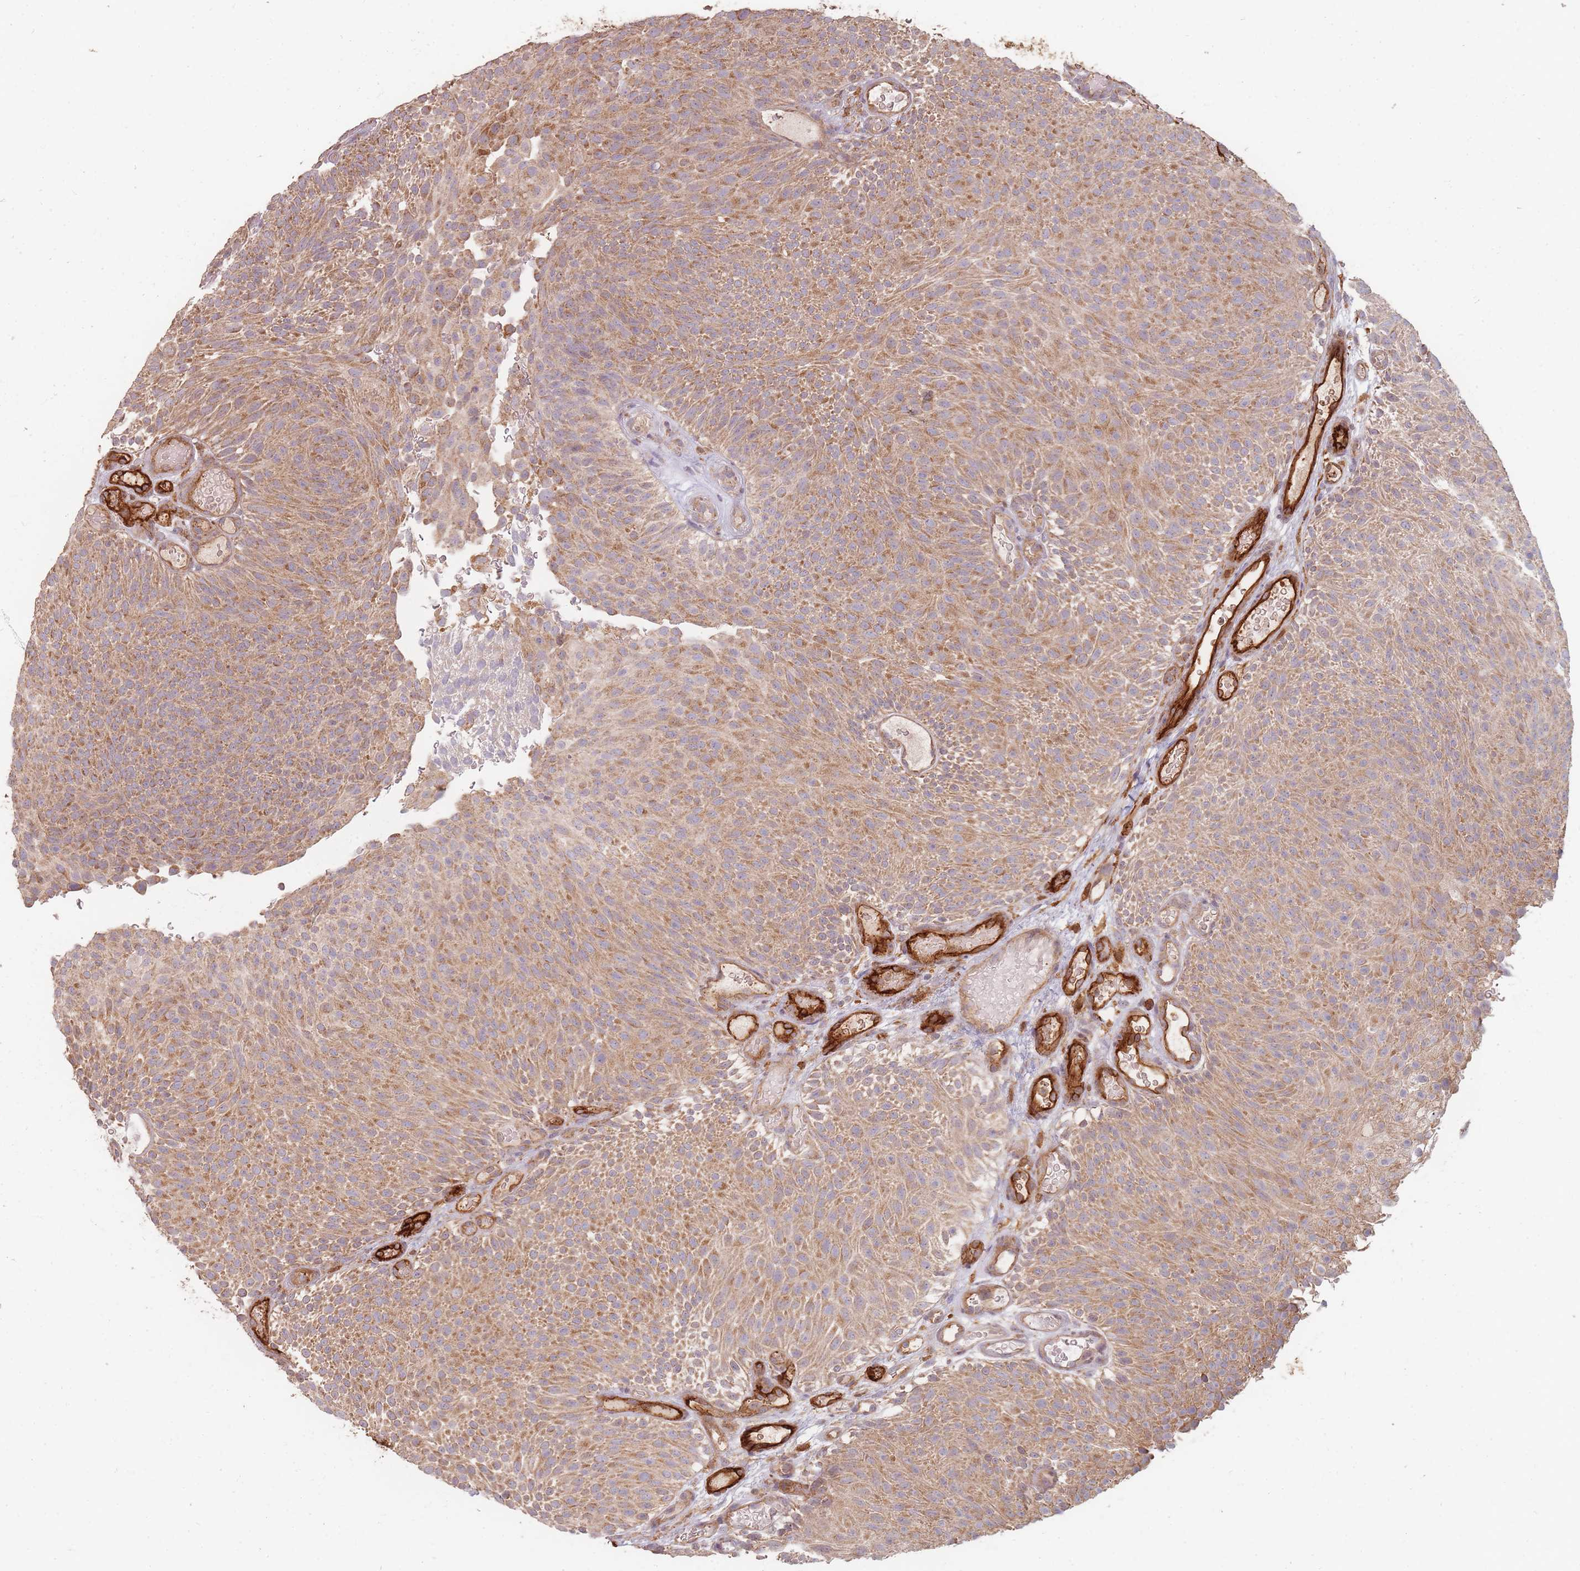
{"staining": {"intensity": "moderate", "quantity": ">75%", "location": "cytoplasmic/membranous"}, "tissue": "urothelial cancer", "cell_type": "Tumor cells", "image_type": "cancer", "snomed": [{"axis": "morphology", "description": "Urothelial carcinoma, Low grade"}, {"axis": "topography", "description": "Urinary bladder"}], "caption": "Human low-grade urothelial carcinoma stained for a protein (brown) exhibits moderate cytoplasmic/membranous positive expression in about >75% of tumor cells.", "gene": "MRPS6", "patient": {"sex": "male", "age": 78}}